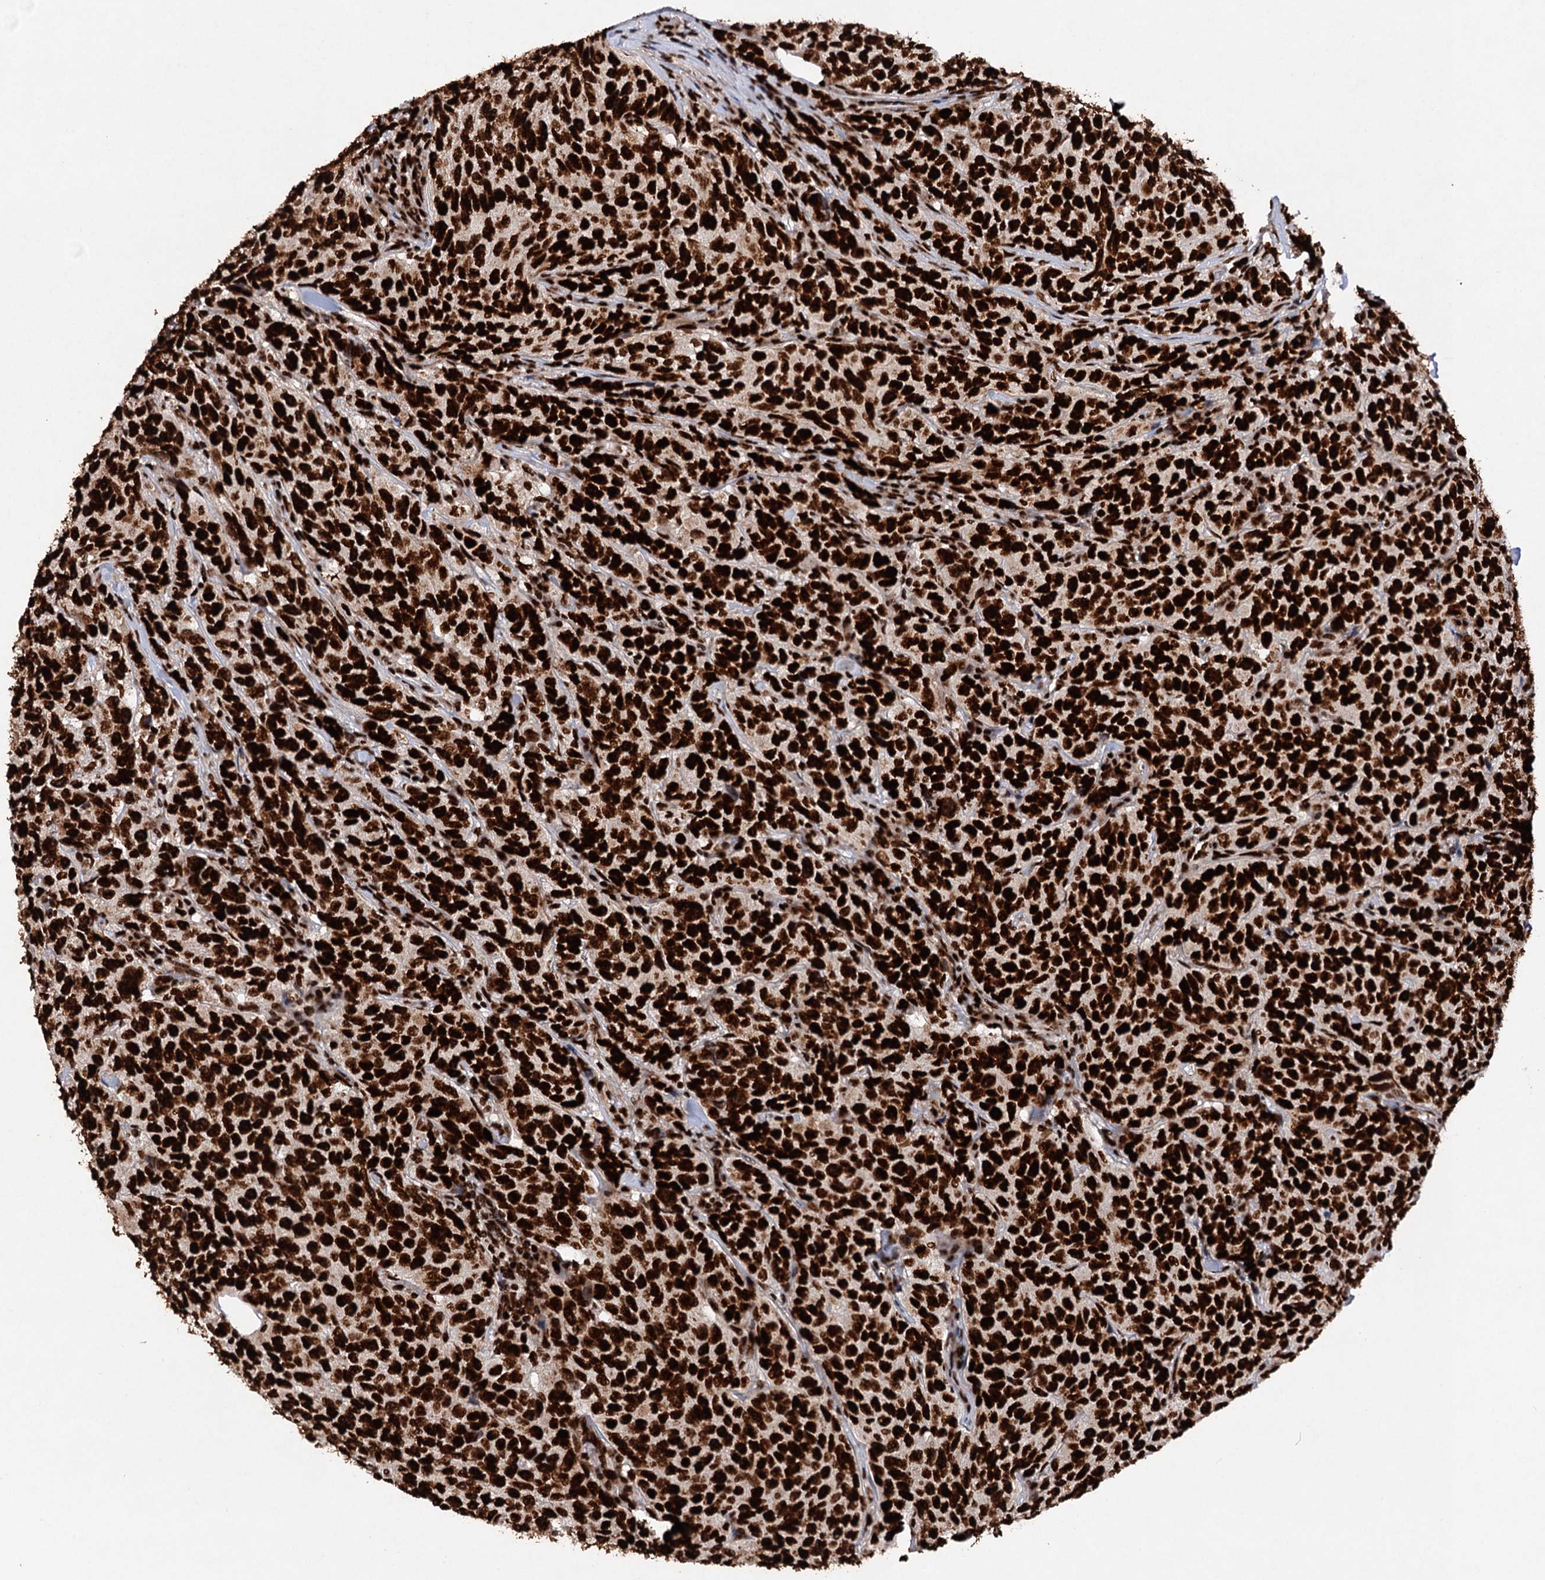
{"staining": {"intensity": "strong", "quantity": ">75%", "location": "nuclear"}, "tissue": "breast cancer", "cell_type": "Tumor cells", "image_type": "cancer", "snomed": [{"axis": "morphology", "description": "Duct carcinoma"}, {"axis": "topography", "description": "Breast"}], "caption": "Intraductal carcinoma (breast) stained for a protein (brown) reveals strong nuclear positive positivity in about >75% of tumor cells.", "gene": "MATR3", "patient": {"sex": "female", "age": 55}}